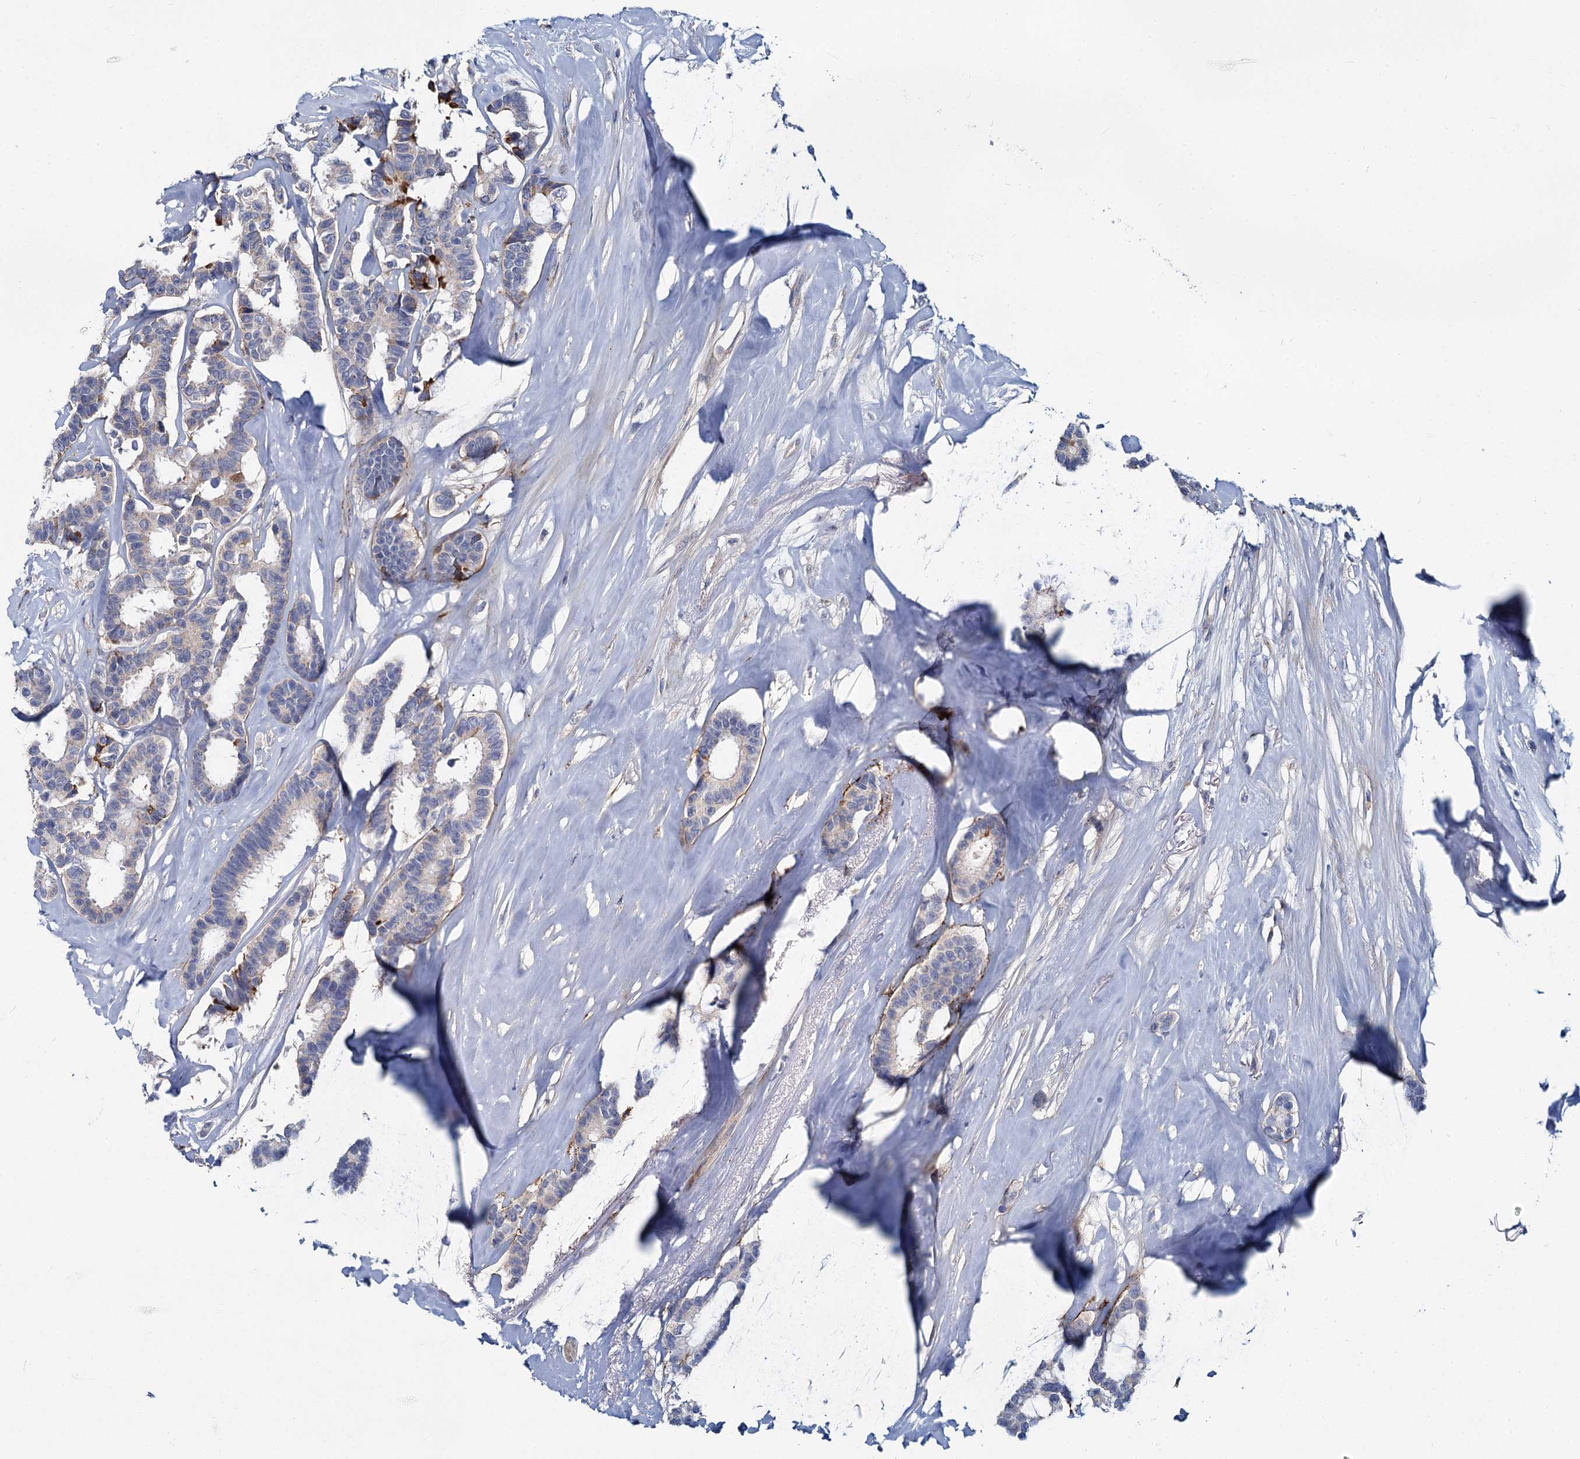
{"staining": {"intensity": "moderate", "quantity": "<25%", "location": "cytoplasmic/membranous"}, "tissue": "breast cancer", "cell_type": "Tumor cells", "image_type": "cancer", "snomed": [{"axis": "morphology", "description": "Duct carcinoma"}, {"axis": "topography", "description": "Breast"}], "caption": "This histopathology image reveals intraductal carcinoma (breast) stained with immunohistochemistry to label a protein in brown. The cytoplasmic/membranous of tumor cells show moderate positivity for the protein. Nuclei are counter-stained blue.", "gene": "DCUN1D2", "patient": {"sex": "female", "age": 87}}